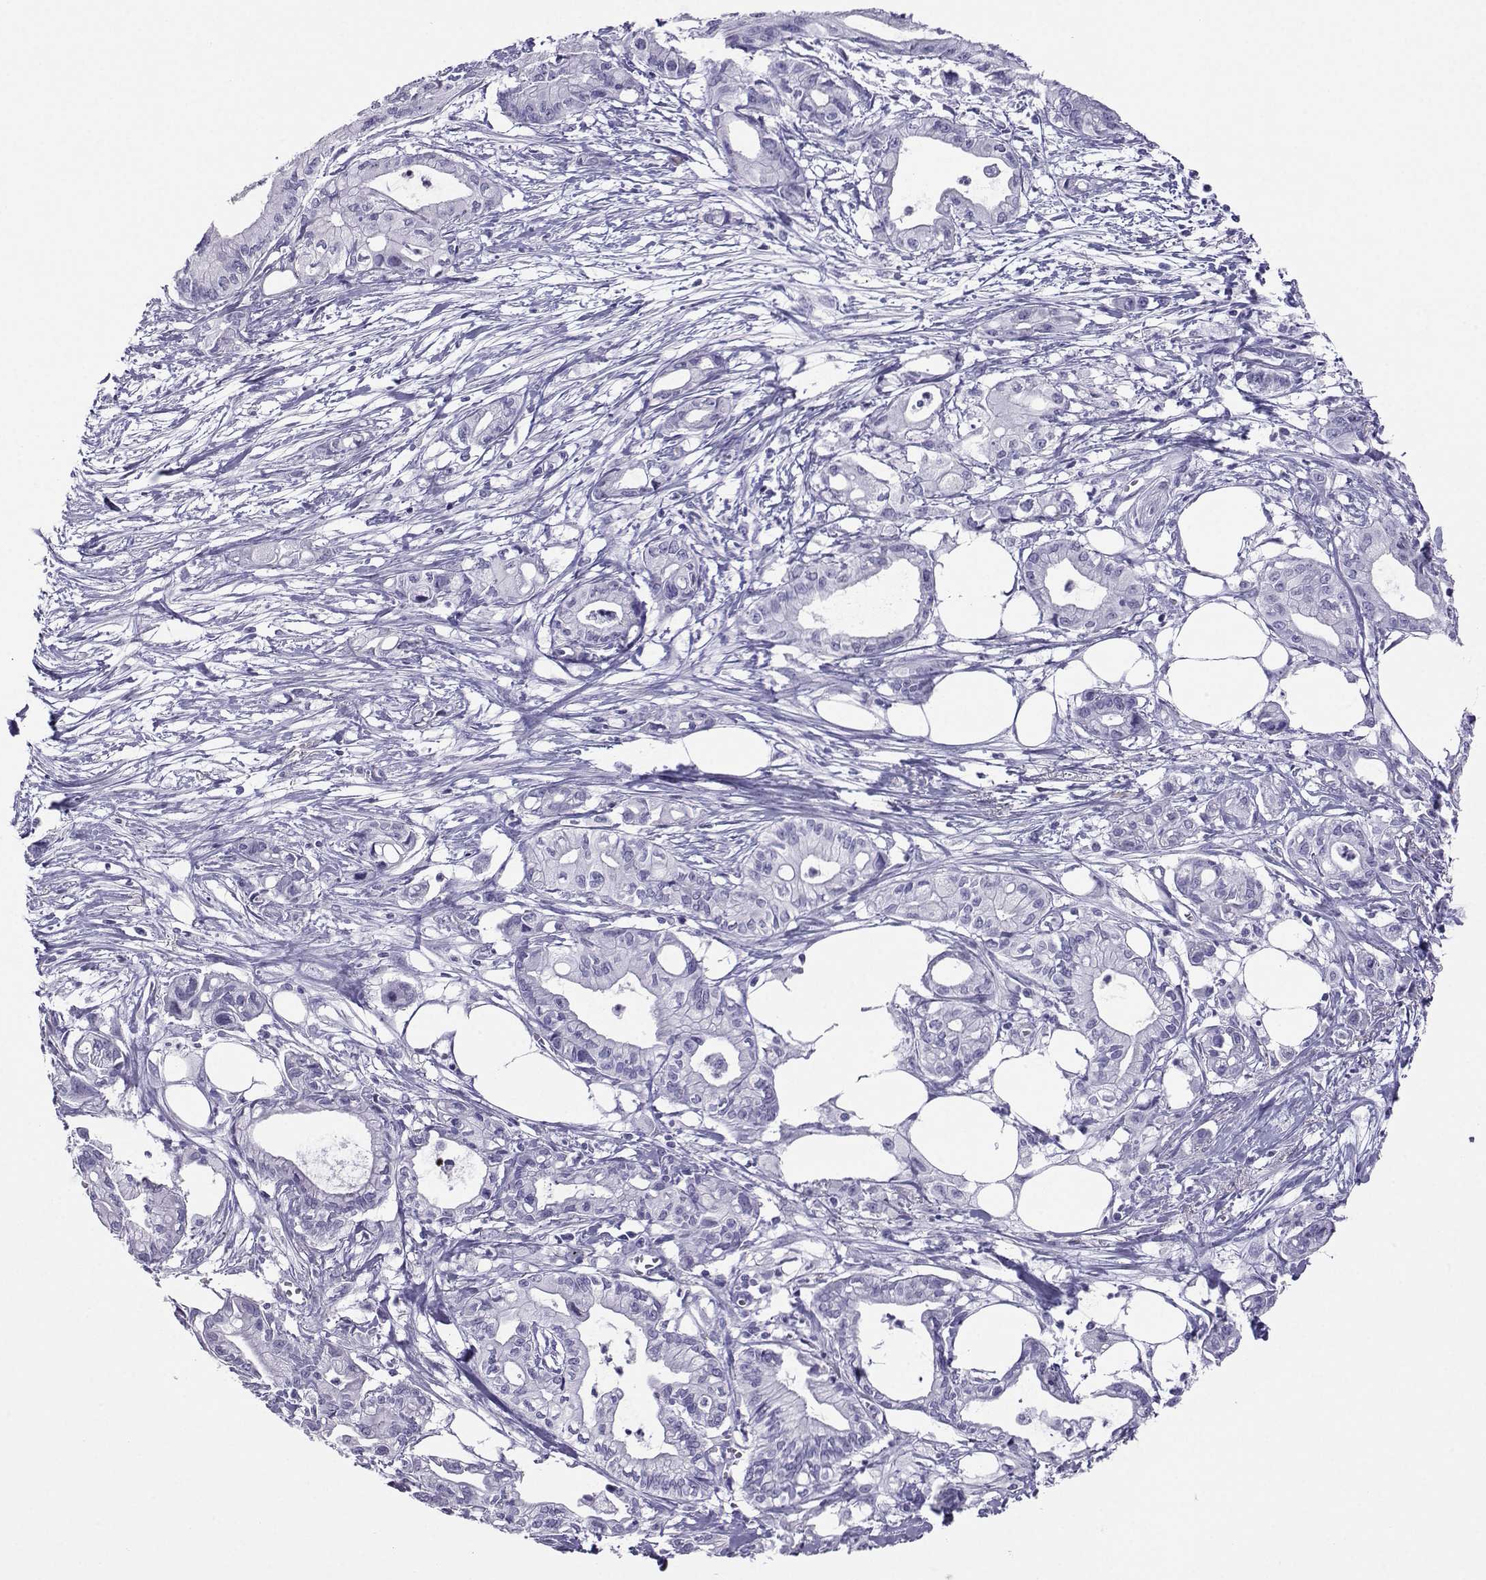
{"staining": {"intensity": "negative", "quantity": "none", "location": "none"}, "tissue": "pancreatic cancer", "cell_type": "Tumor cells", "image_type": "cancer", "snomed": [{"axis": "morphology", "description": "Adenocarcinoma, NOS"}, {"axis": "topography", "description": "Pancreas"}], "caption": "Immunohistochemical staining of pancreatic adenocarcinoma exhibits no significant positivity in tumor cells.", "gene": "LORICRIN", "patient": {"sex": "male", "age": 71}}